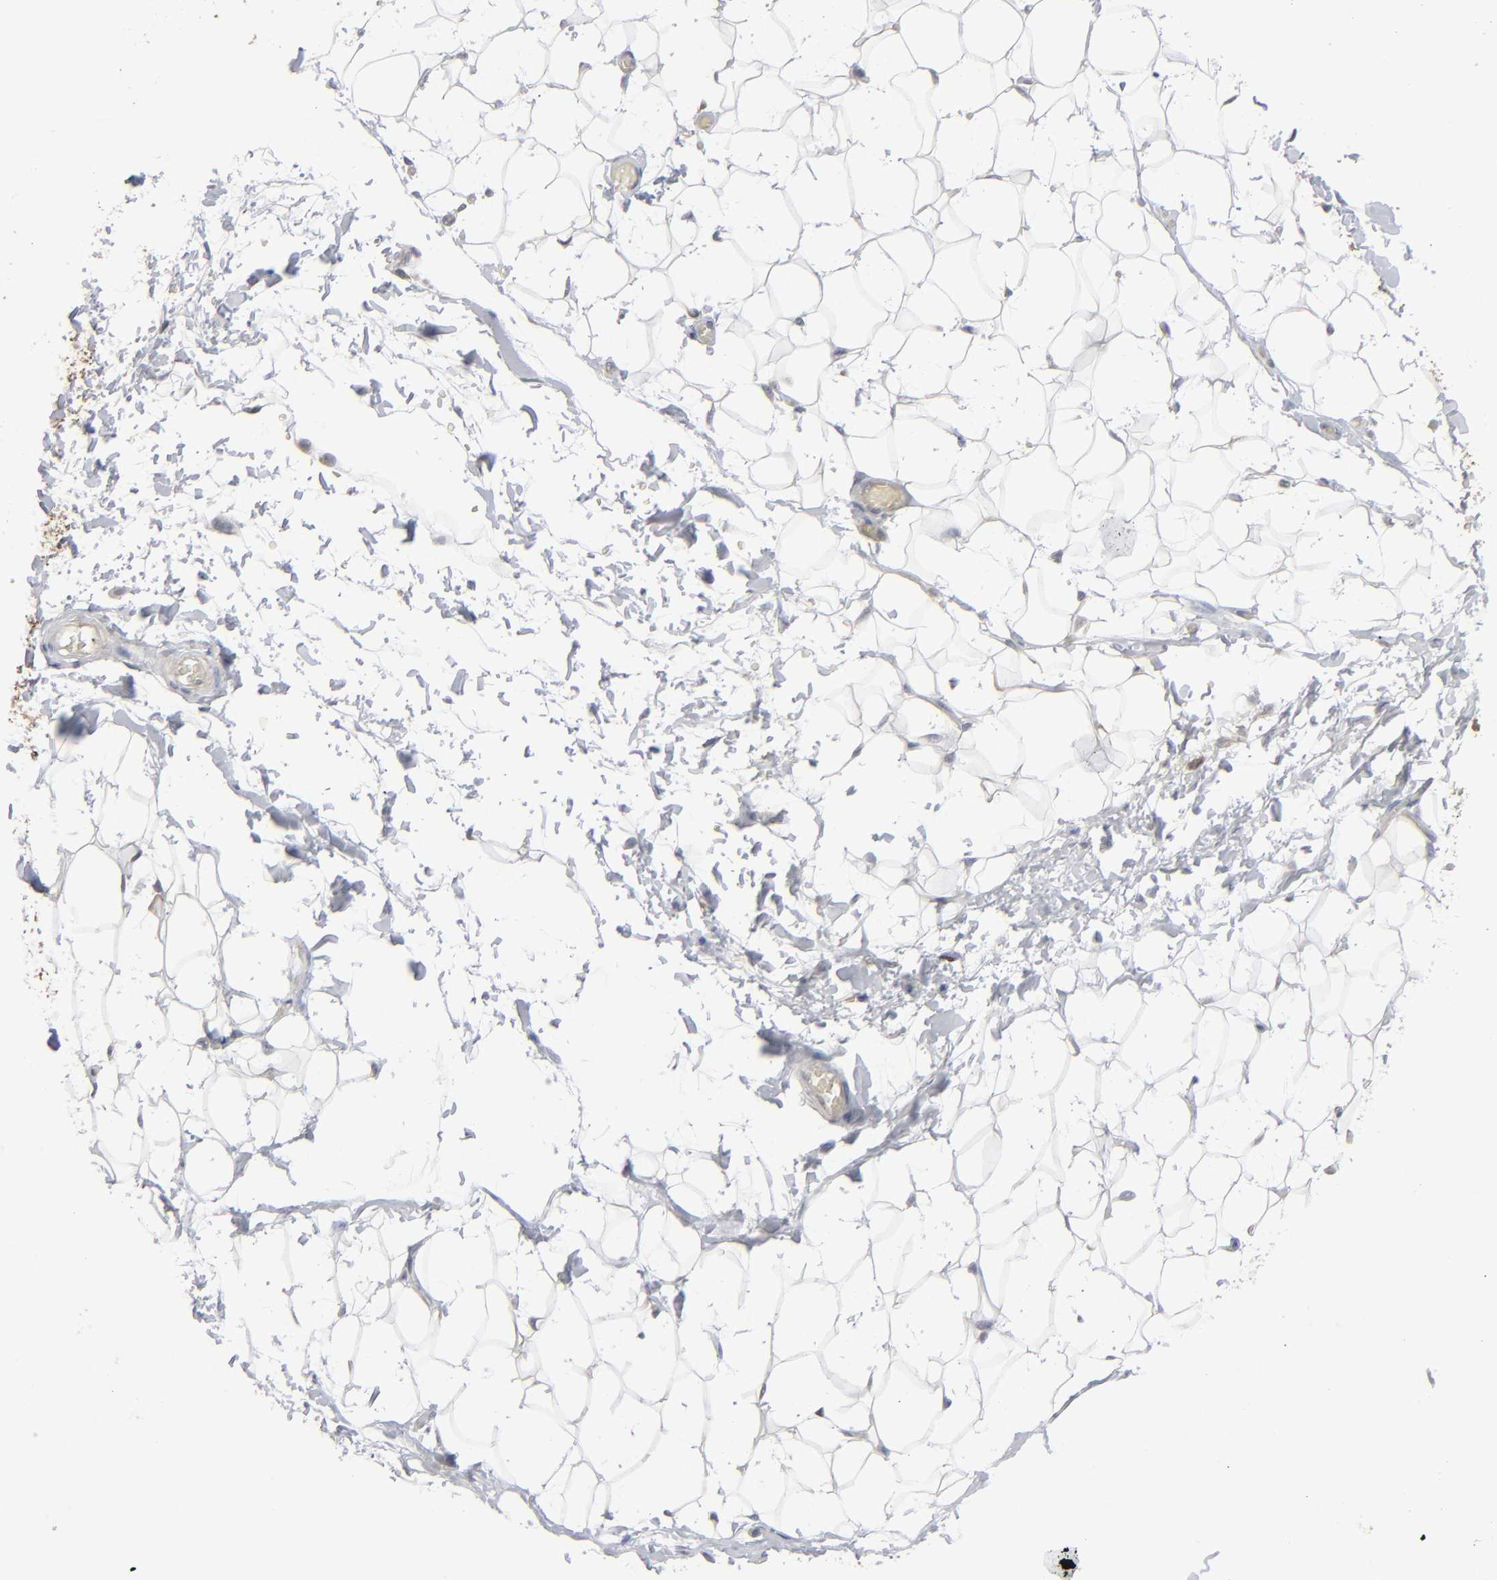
{"staining": {"intensity": "weak", "quantity": ">75%", "location": "cytoplasmic/membranous"}, "tissue": "adipose tissue", "cell_type": "Adipocytes", "image_type": "normal", "snomed": [{"axis": "morphology", "description": "Normal tissue, NOS"}, {"axis": "topography", "description": "Soft tissue"}], "caption": "The photomicrograph displays a brown stain indicating the presence of a protein in the cytoplasmic/membranous of adipocytes in adipose tissue. (DAB IHC, brown staining for protein, blue staining for nuclei).", "gene": "NME1", "patient": {"sex": "male", "age": 26}}